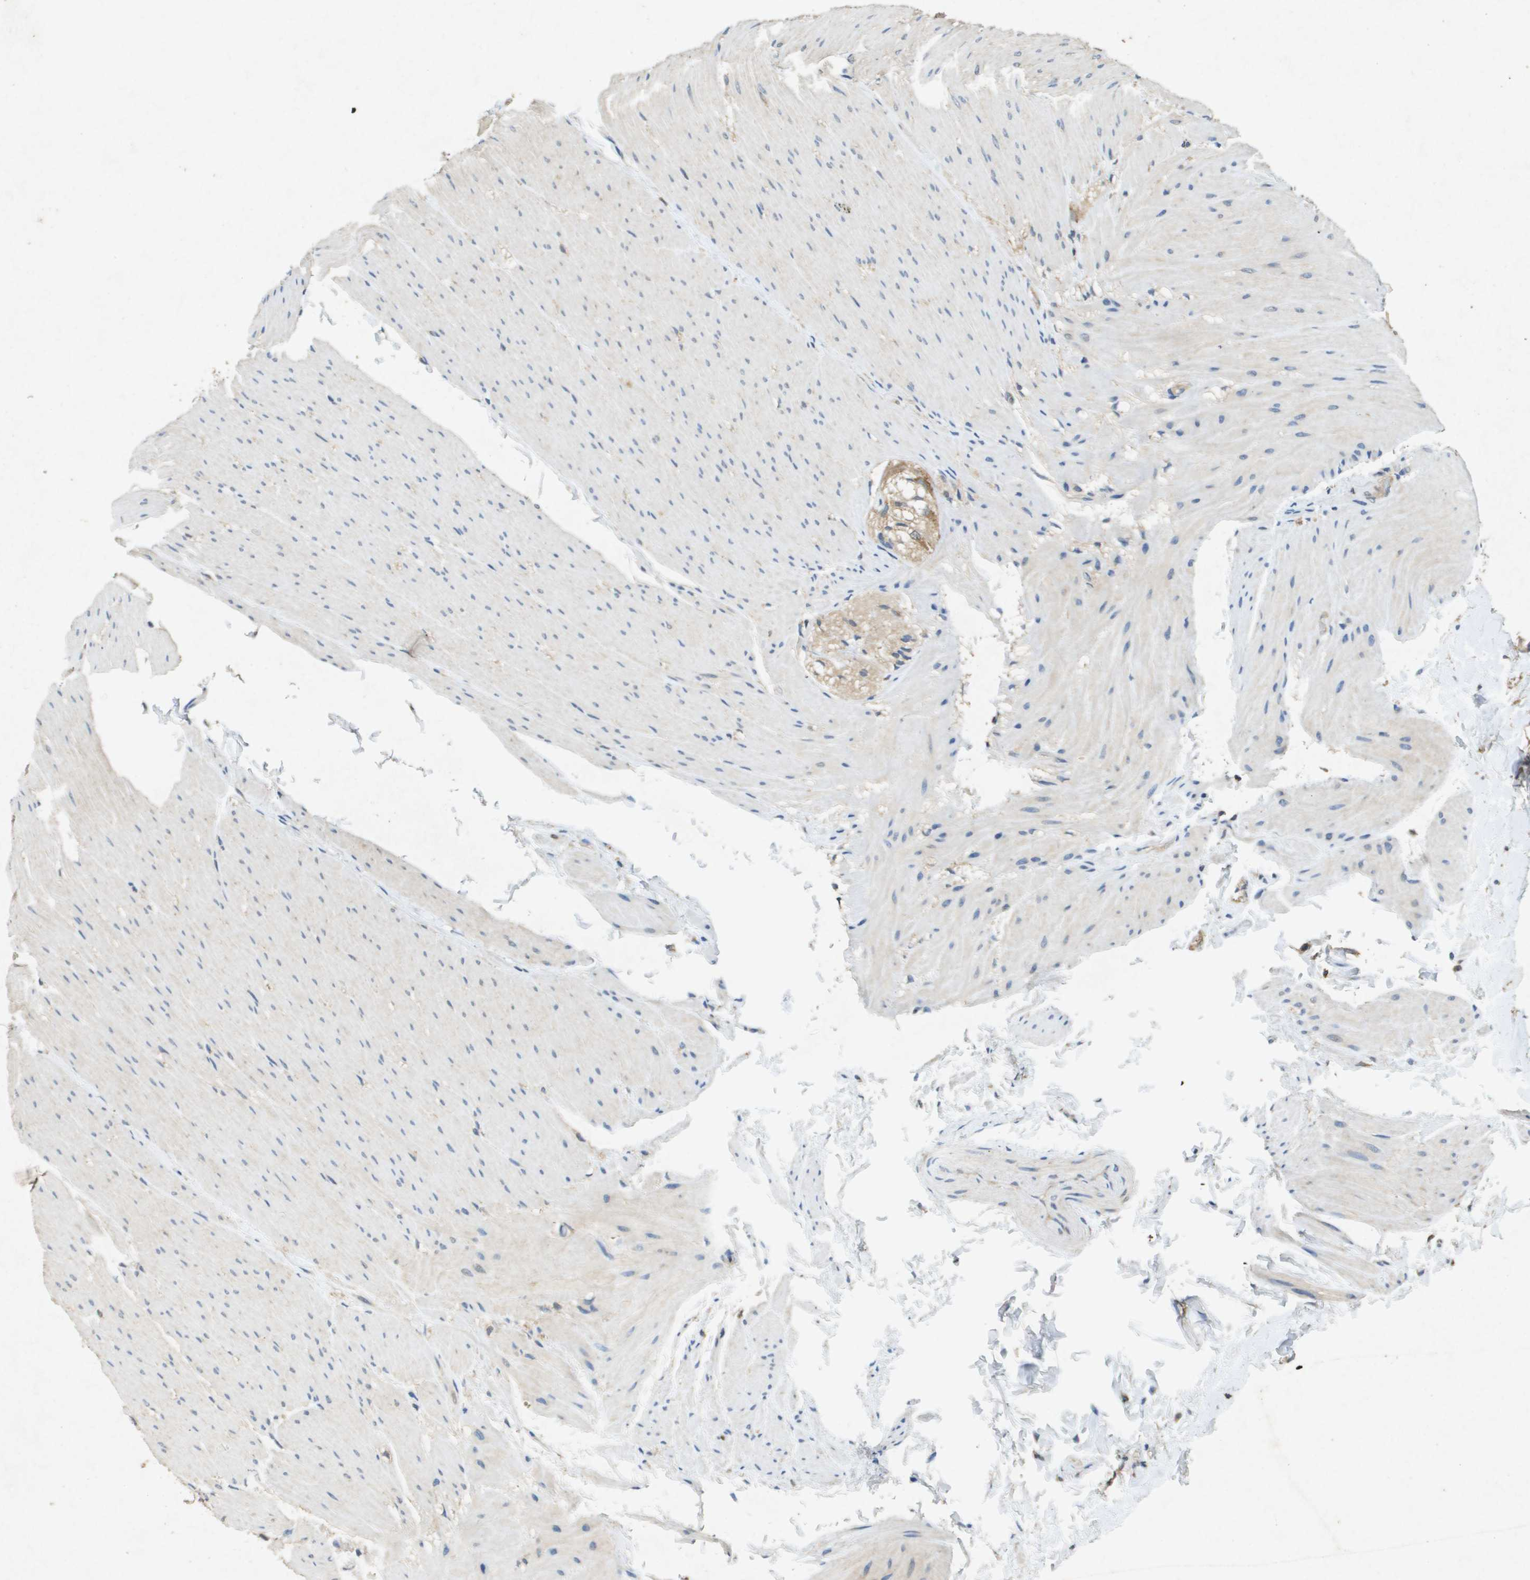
{"staining": {"intensity": "weak", "quantity": "25%-75%", "location": "cytoplasmic/membranous"}, "tissue": "smooth muscle", "cell_type": "Smooth muscle cells", "image_type": "normal", "snomed": [{"axis": "morphology", "description": "Normal tissue, NOS"}, {"axis": "topography", "description": "Smooth muscle"}, {"axis": "topography", "description": "Colon"}], "caption": "Immunohistochemistry photomicrograph of unremarkable smooth muscle: human smooth muscle stained using immunohistochemistry displays low levels of weak protein expression localized specifically in the cytoplasmic/membranous of smooth muscle cells, appearing as a cytoplasmic/membranous brown color.", "gene": "PTPRT", "patient": {"sex": "male", "age": 67}}